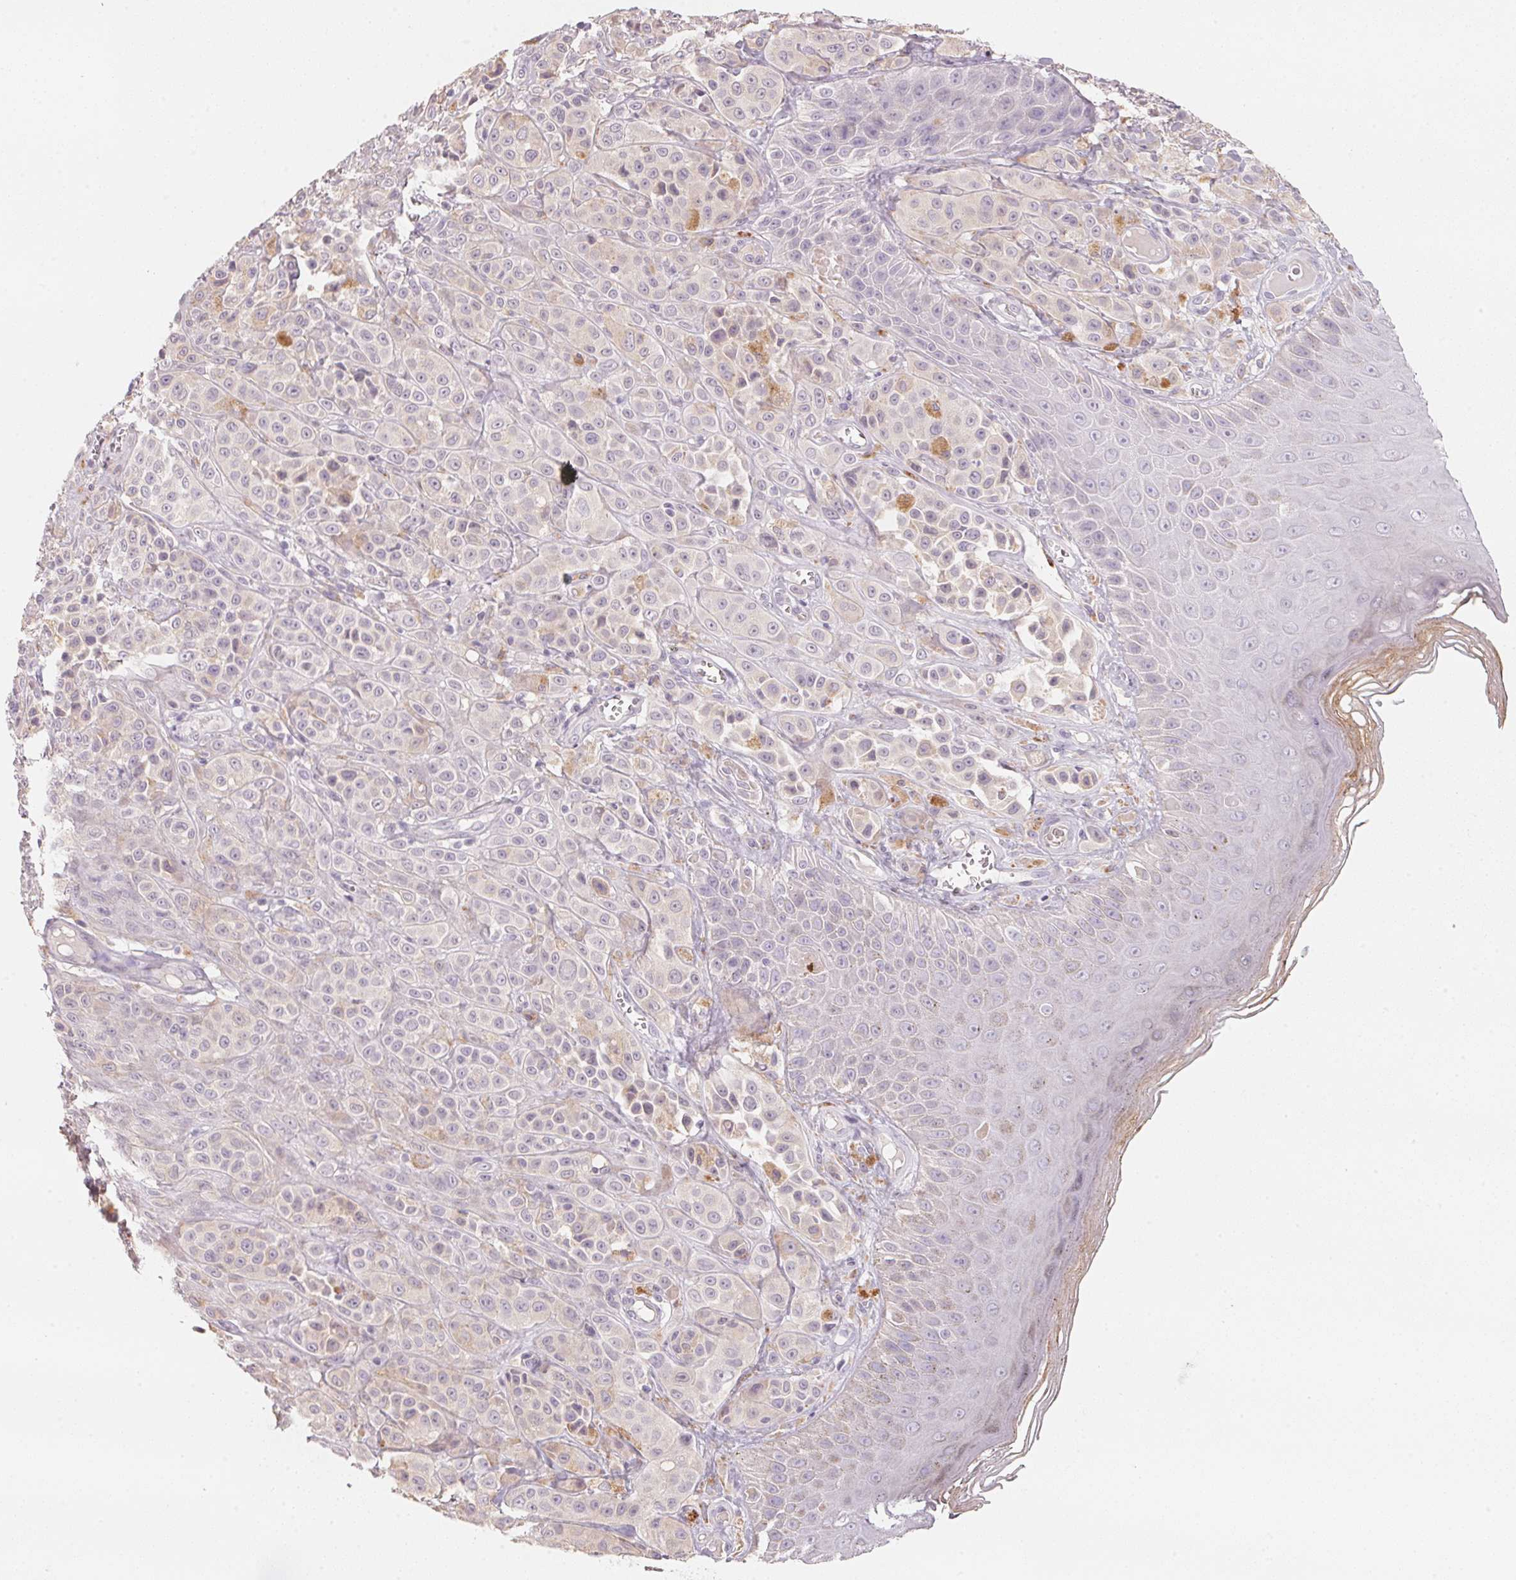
{"staining": {"intensity": "negative", "quantity": "none", "location": "none"}, "tissue": "melanoma", "cell_type": "Tumor cells", "image_type": "cancer", "snomed": [{"axis": "morphology", "description": "Malignant melanoma, NOS"}, {"axis": "topography", "description": "Skin"}], "caption": "Micrograph shows no significant protein staining in tumor cells of malignant melanoma. (Stains: DAB (3,3'-diaminobenzidine) IHC with hematoxylin counter stain, Microscopy: brightfield microscopy at high magnification).", "gene": "TREH", "patient": {"sex": "male", "age": 67}}